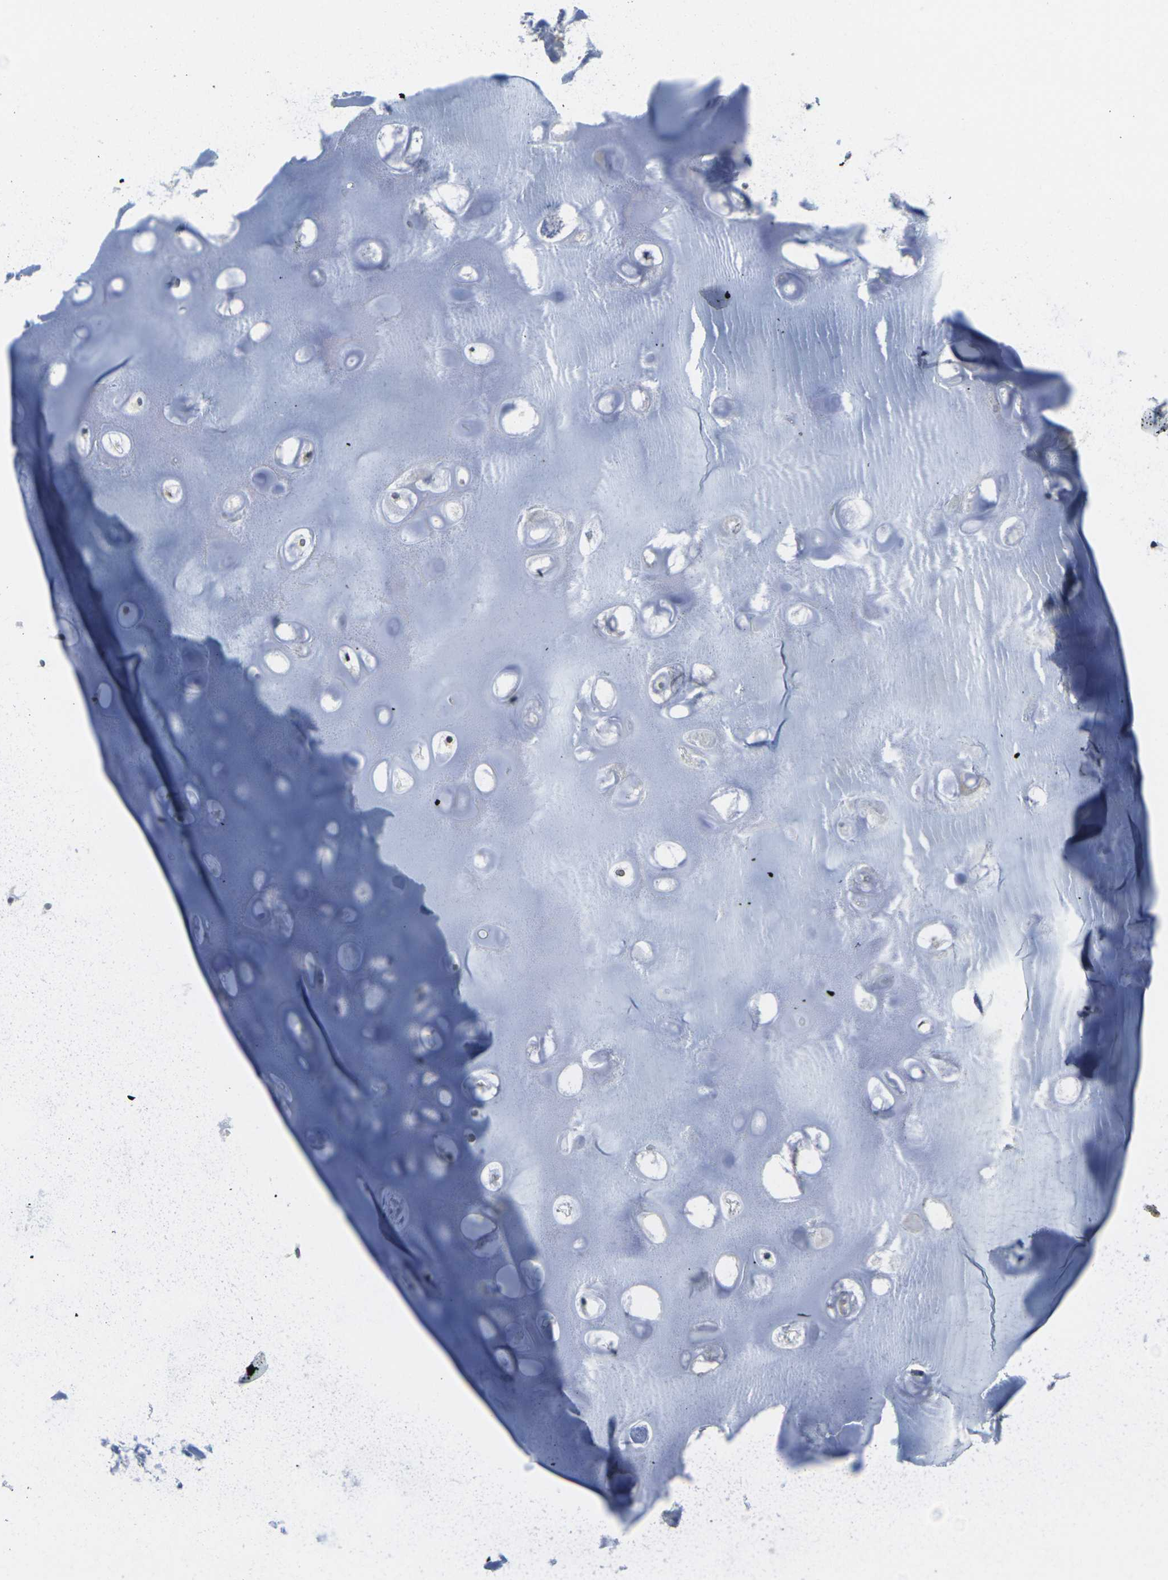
{"staining": {"intensity": "negative", "quantity": "none", "location": "none"}, "tissue": "adipose tissue", "cell_type": "Adipocytes", "image_type": "normal", "snomed": [{"axis": "morphology", "description": "Normal tissue, NOS"}, {"axis": "topography", "description": "Cartilage tissue"}, {"axis": "topography", "description": "Bronchus"}], "caption": "Immunohistochemistry photomicrograph of unremarkable adipose tissue: human adipose tissue stained with DAB reveals no significant protein expression in adipocytes.", "gene": "SPTBN2", "patient": {"sex": "female", "age": 73}}